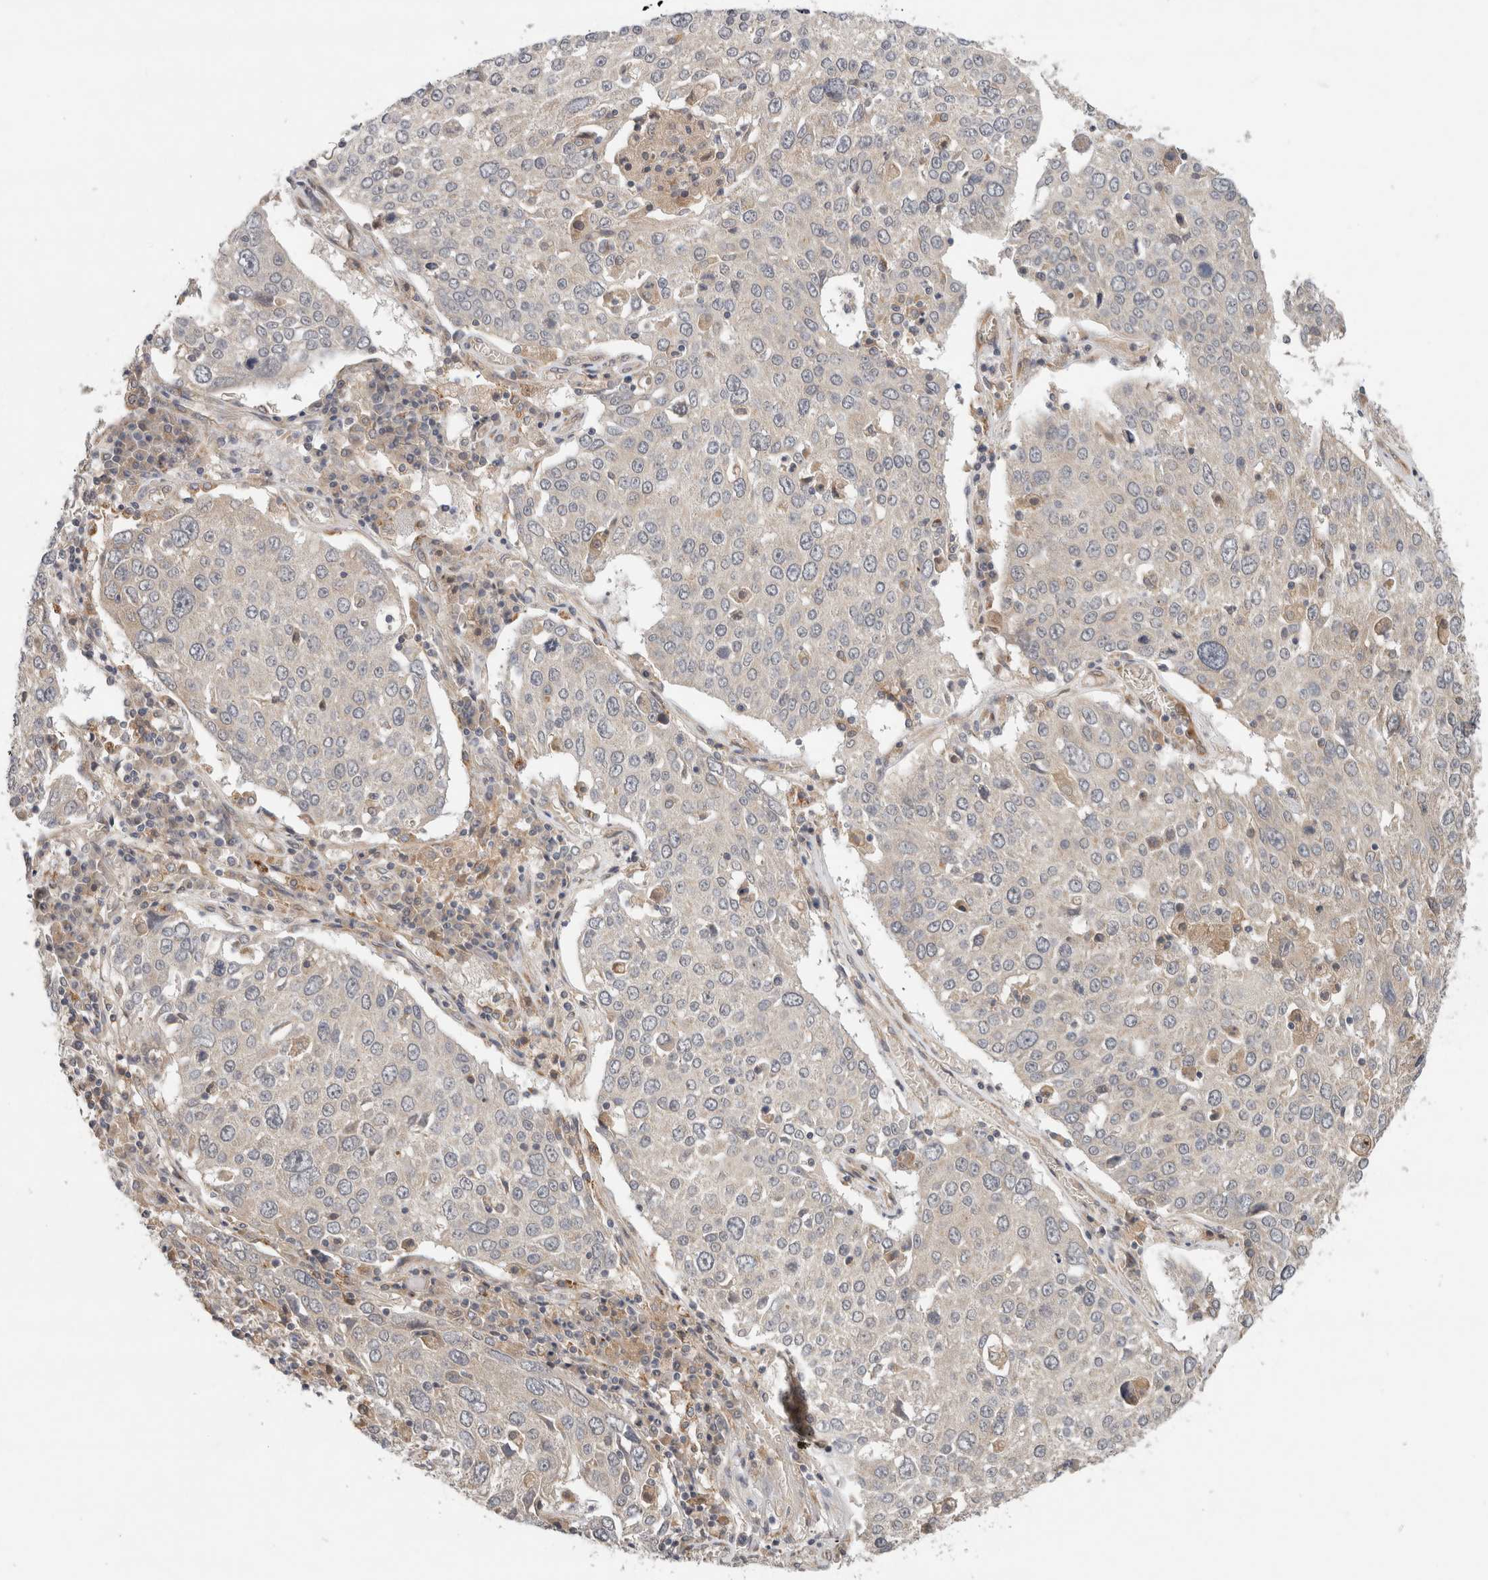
{"staining": {"intensity": "negative", "quantity": "none", "location": "none"}, "tissue": "lung cancer", "cell_type": "Tumor cells", "image_type": "cancer", "snomed": [{"axis": "morphology", "description": "Squamous cell carcinoma, NOS"}, {"axis": "topography", "description": "Lung"}], "caption": "The IHC micrograph has no significant staining in tumor cells of lung cancer tissue.", "gene": "SGK1", "patient": {"sex": "male", "age": 65}}